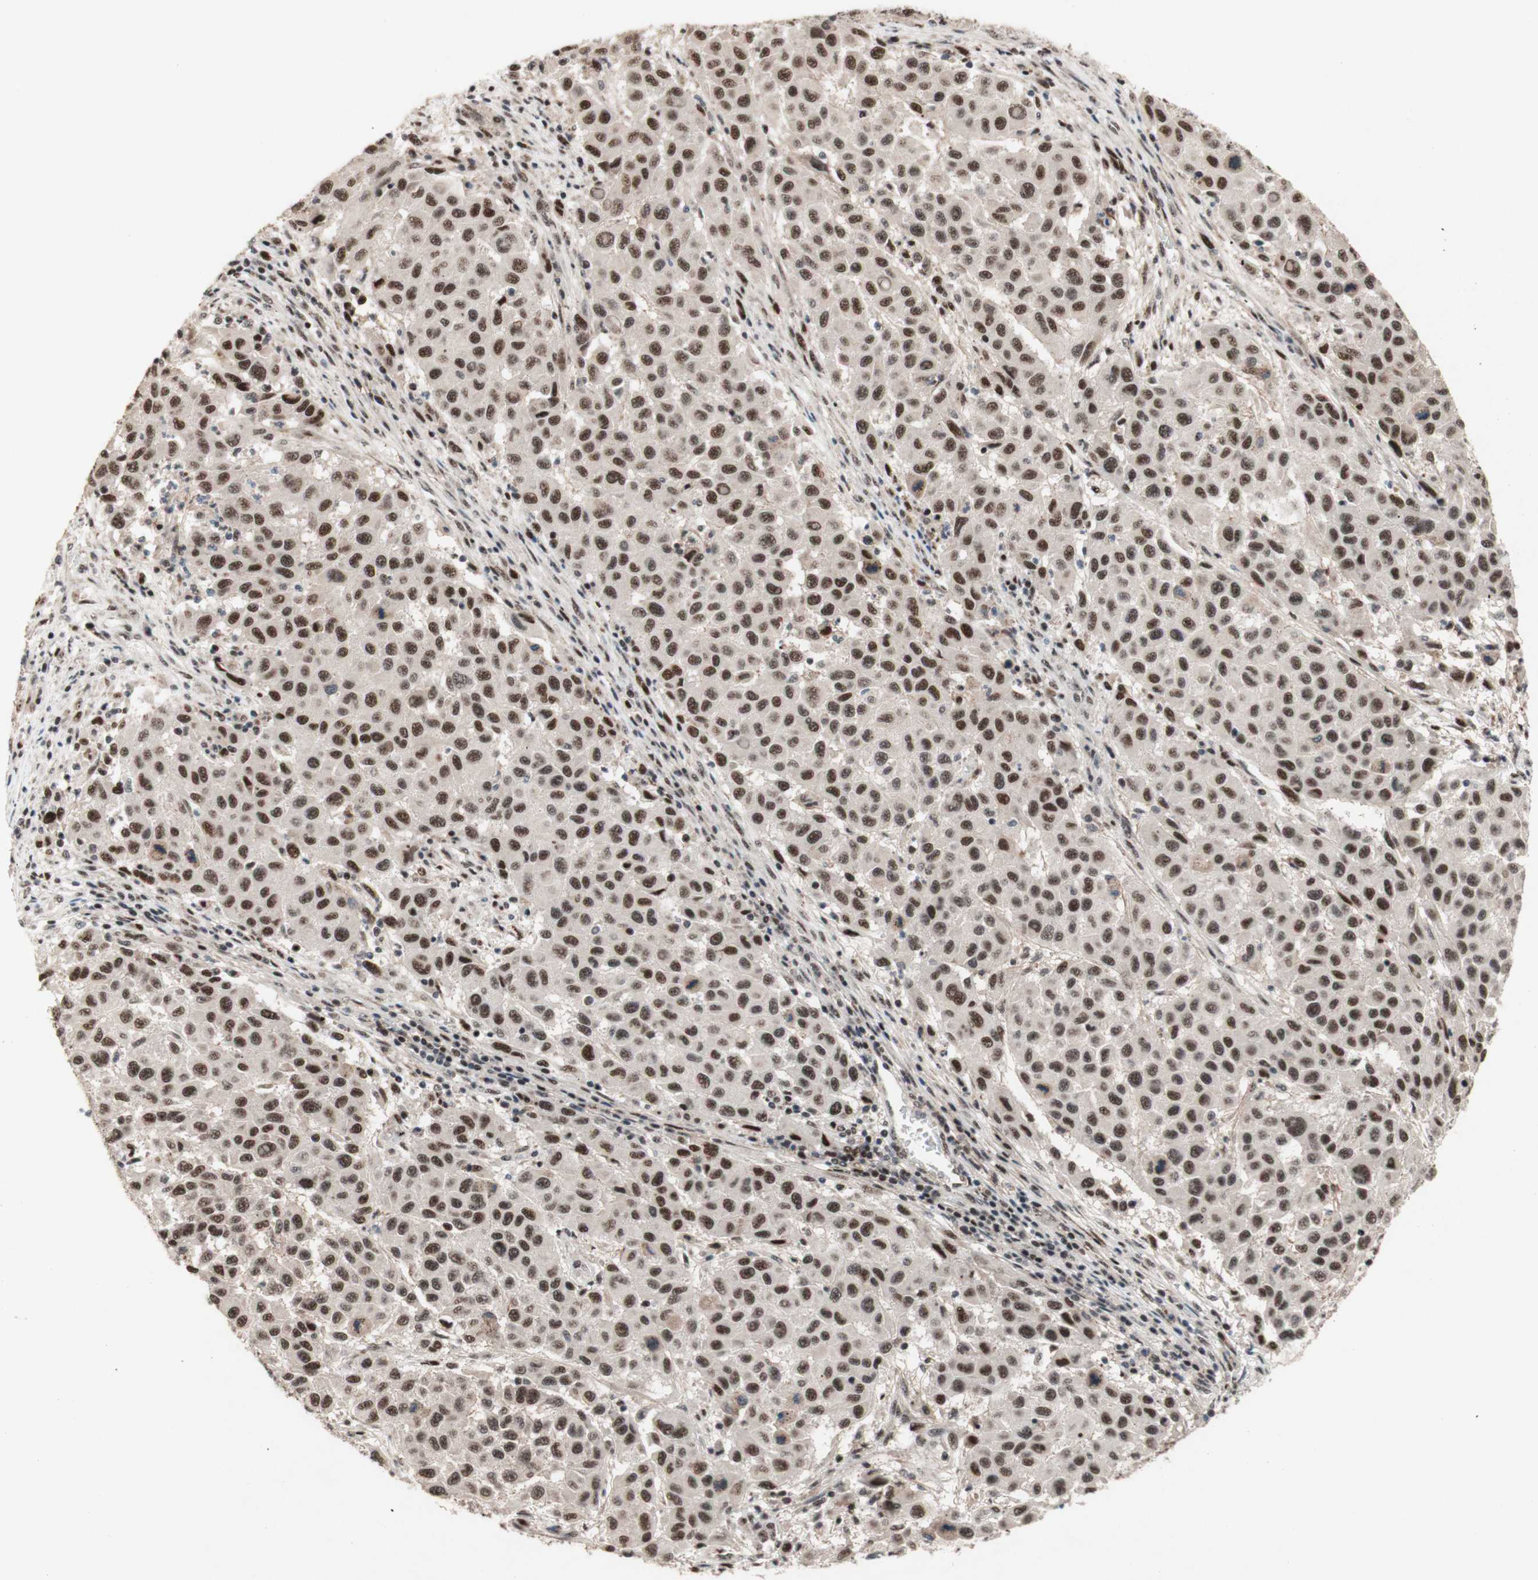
{"staining": {"intensity": "moderate", "quantity": ">75%", "location": "nuclear"}, "tissue": "melanoma", "cell_type": "Tumor cells", "image_type": "cancer", "snomed": [{"axis": "morphology", "description": "Malignant melanoma, Metastatic site"}, {"axis": "topography", "description": "Lymph node"}], "caption": "This photomicrograph shows immunohistochemistry staining of human malignant melanoma (metastatic site), with medium moderate nuclear positivity in approximately >75% of tumor cells.", "gene": "TLE1", "patient": {"sex": "male", "age": 61}}